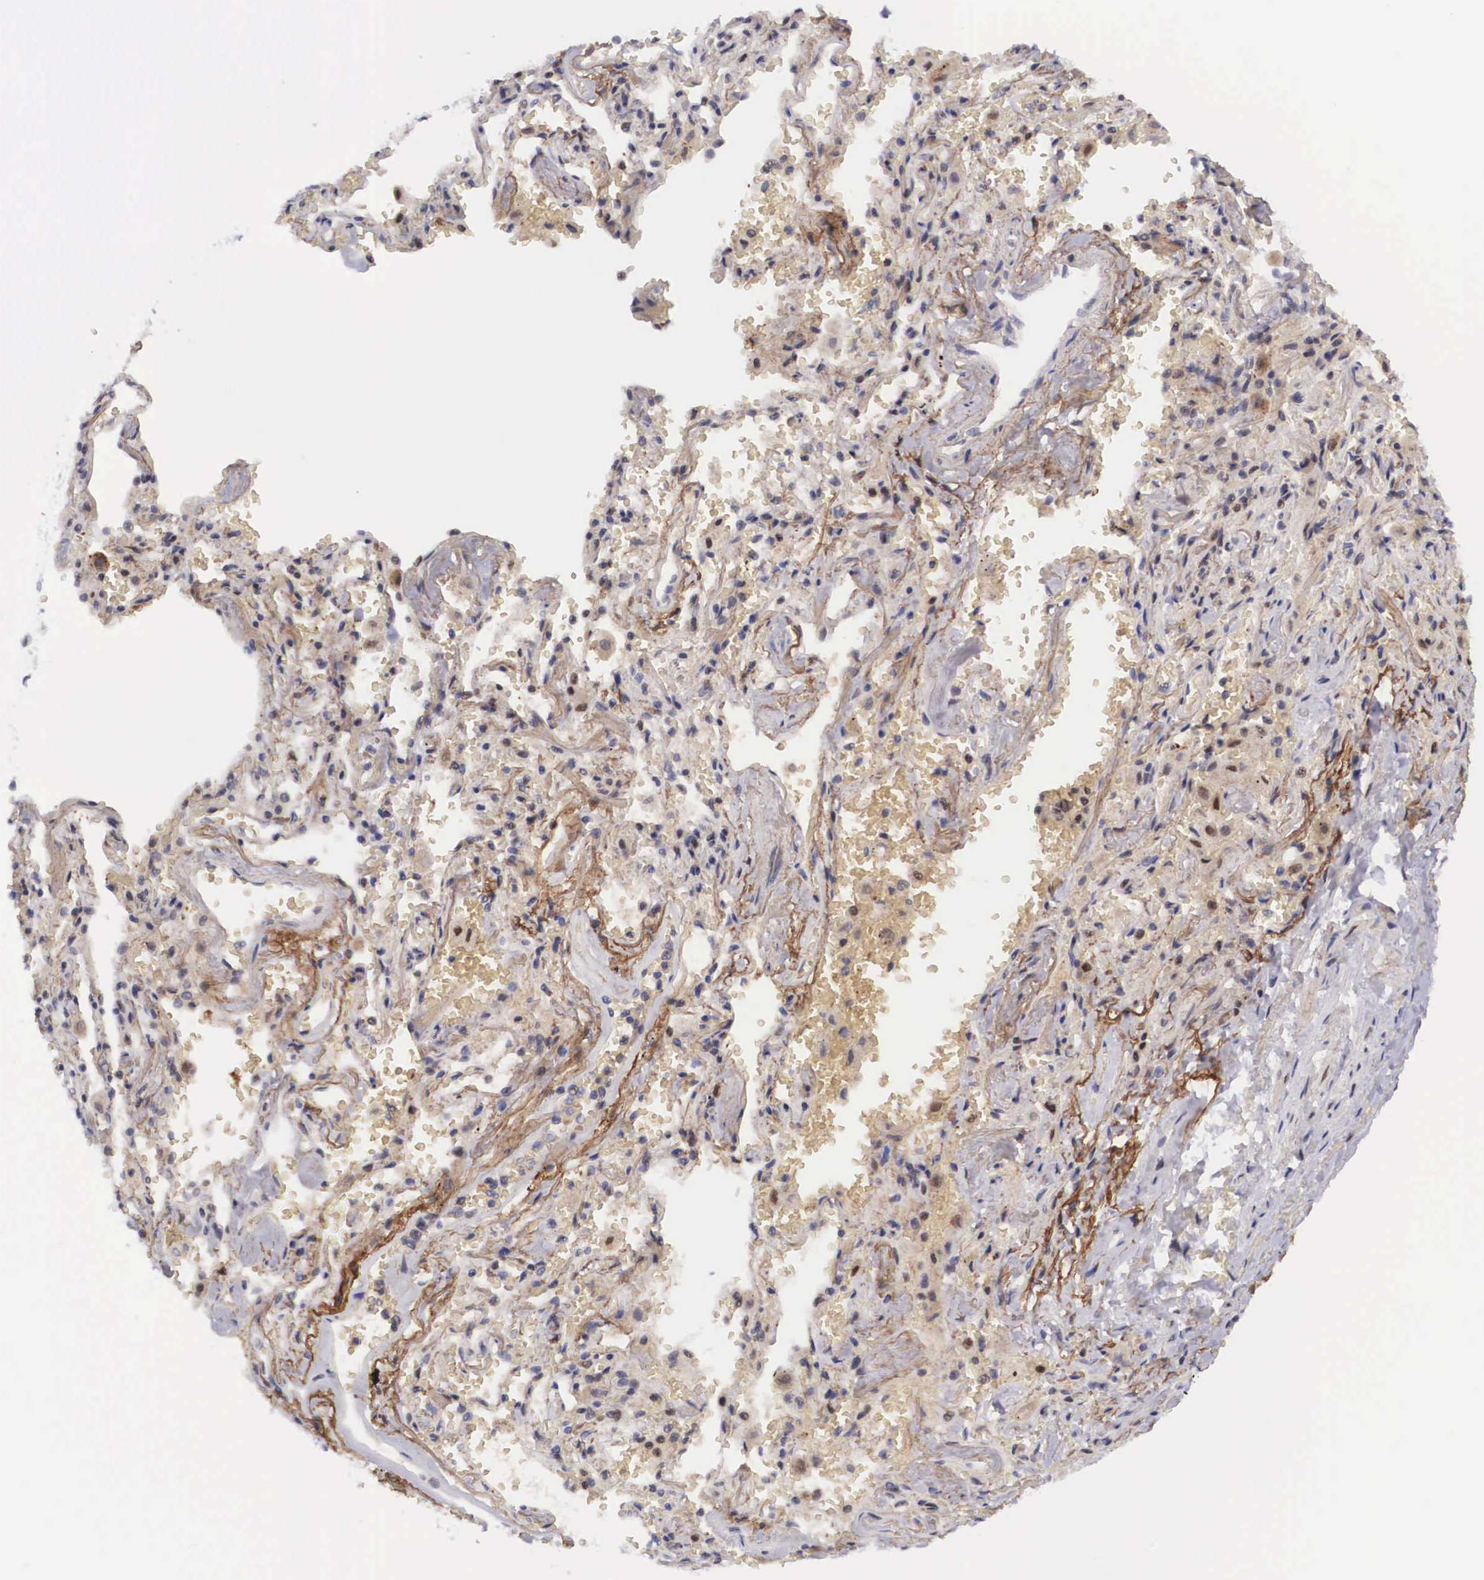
{"staining": {"intensity": "negative", "quantity": "none", "location": "none"}, "tissue": "adipose tissue", "cell_type": "Adipocytes", "image_type": "normal", "snomed": [{"axis": "morphology", "description": "Normal tissue, NOS"}, {"axis": "topography", "description": "Cartilage tissue"}, {"axis": "topography", "description": "Lung"}], "caption": "Adipocytes show no significant protein staining in unremarkable adipose tissue. The staining is performed using DAB brown chromogen with nuclei counter-stained in using hematoxylin.", "gene": "EMID1", "patient": {"sex": "male", "age": 65}}